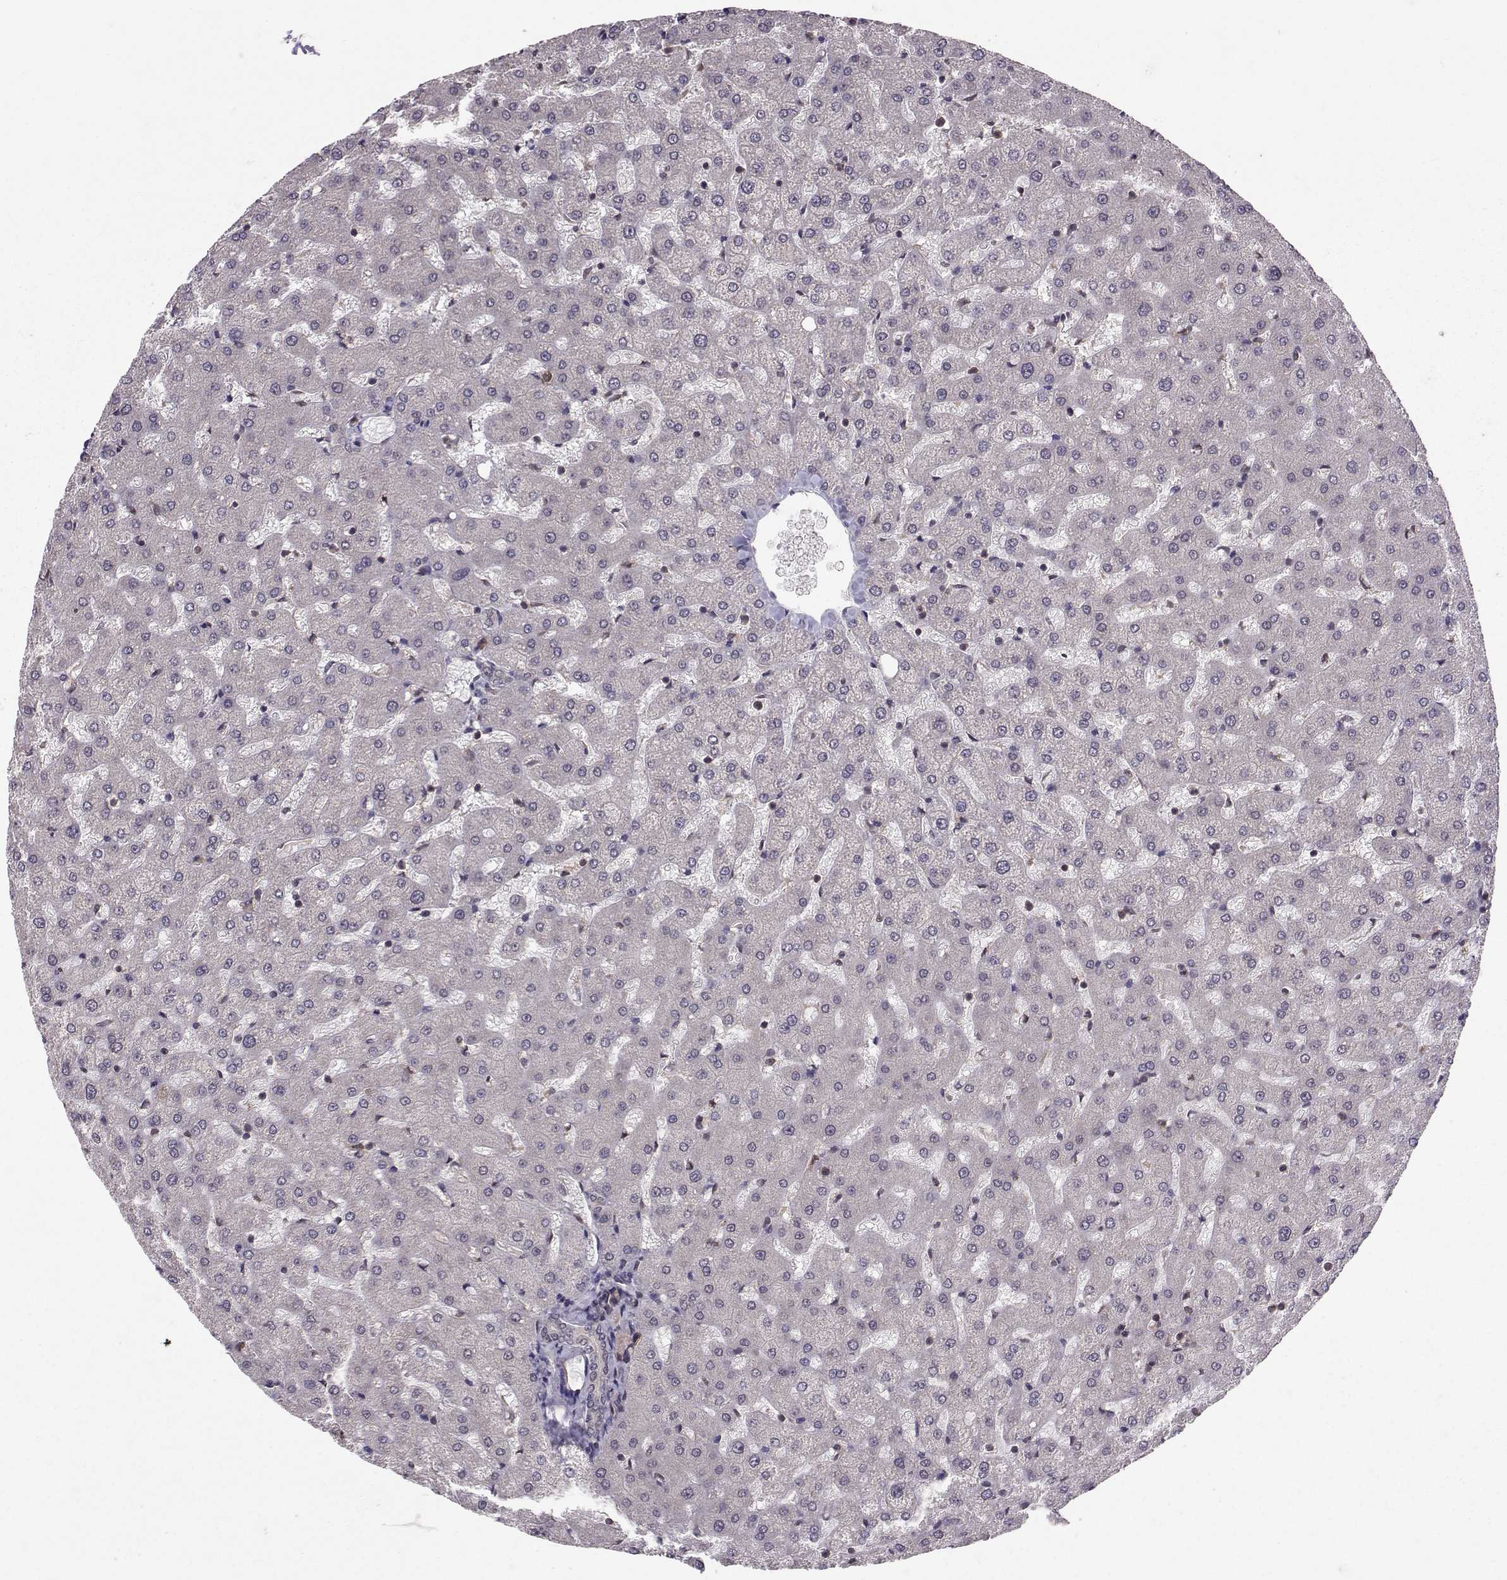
{"staining": {"intensity": "negative", "quantity": "none", "location": "none"}, "tissue": "liver", "cell_type": "Cholangiocytes", "image_type": "normal", "snomed": [{"axis": "morphology", "description": "Normal tissue, NOS"}, {"axis": "topography", "description": "Liver"}], "caption": "IHC histopathology image of normal human liver stained for a protein (brown), which reveals no expression in cholangiocytes.", "gene": "PPP2R2A", "patient": {"sex": "female", "age": 50}}